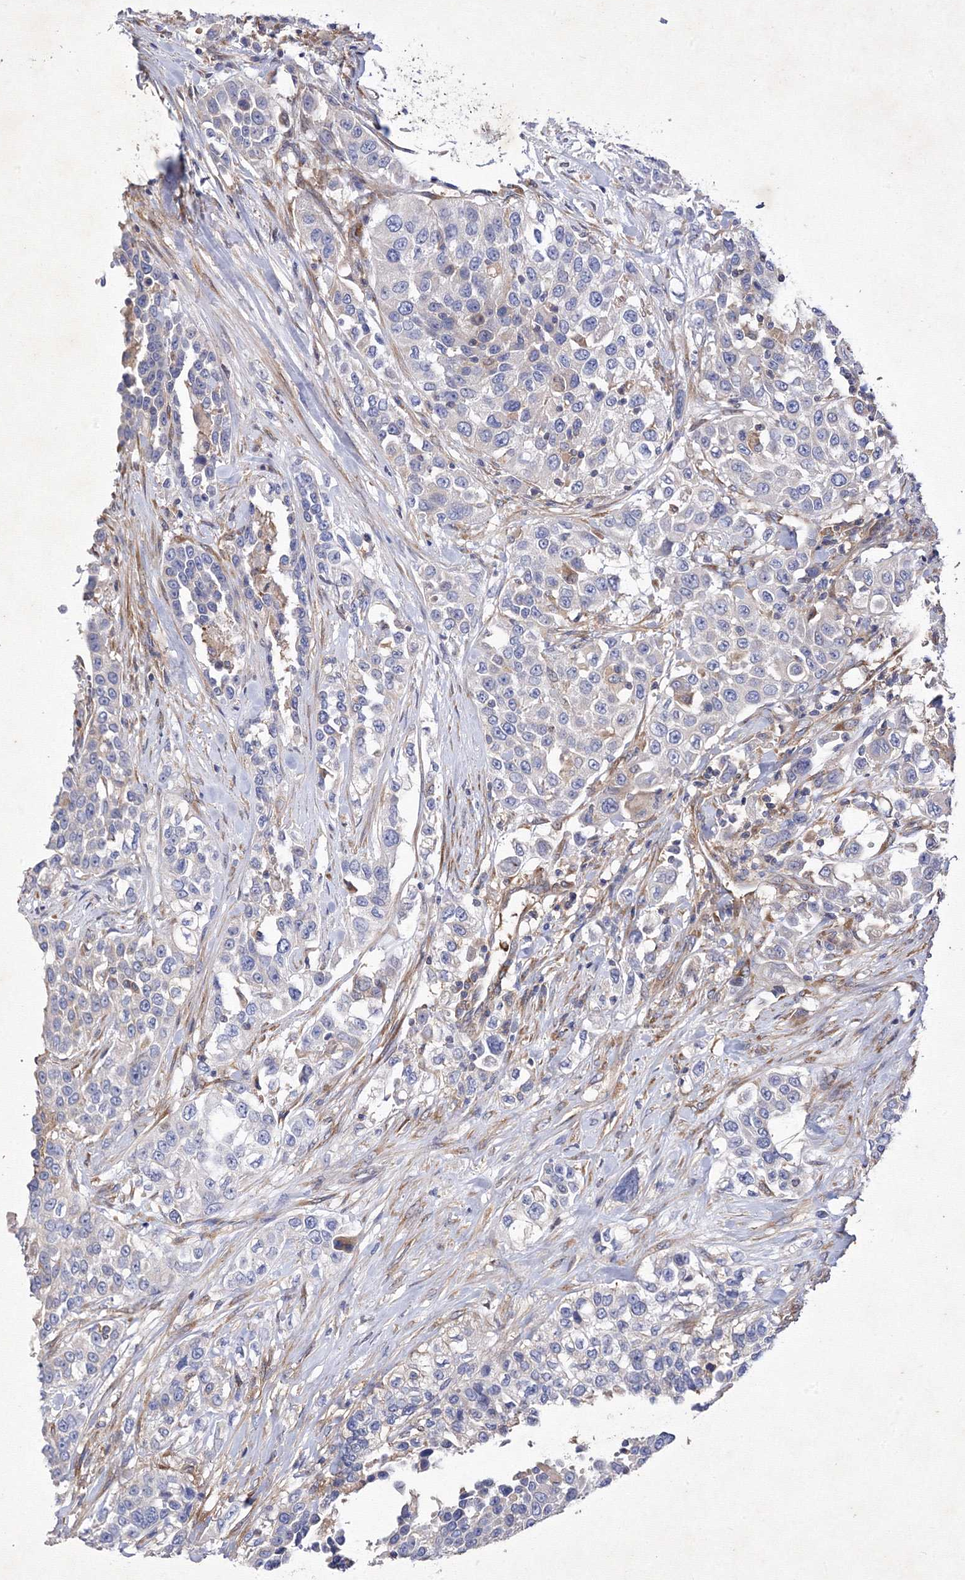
{"staining": {"intensity": "negative", "quantity": "none", "location": "none"}, "tissue": "urothelial cancer", "cell_type": "Tumor cells", "image_type": "cancer", "snomed": [{"axis": "morphology", "description": "Urothelial carcinoma, High grade"}, {"axis": "topography", "description": "Urinary bladder"}], "caption": "Immunohistochemistry (IHC) histopathology image of urothelial cancer stained for a protein (brown), which exhibits no staining in tumor cells.", "gene": "SNX18", "patient": {"sex": "female", "age": 80}}